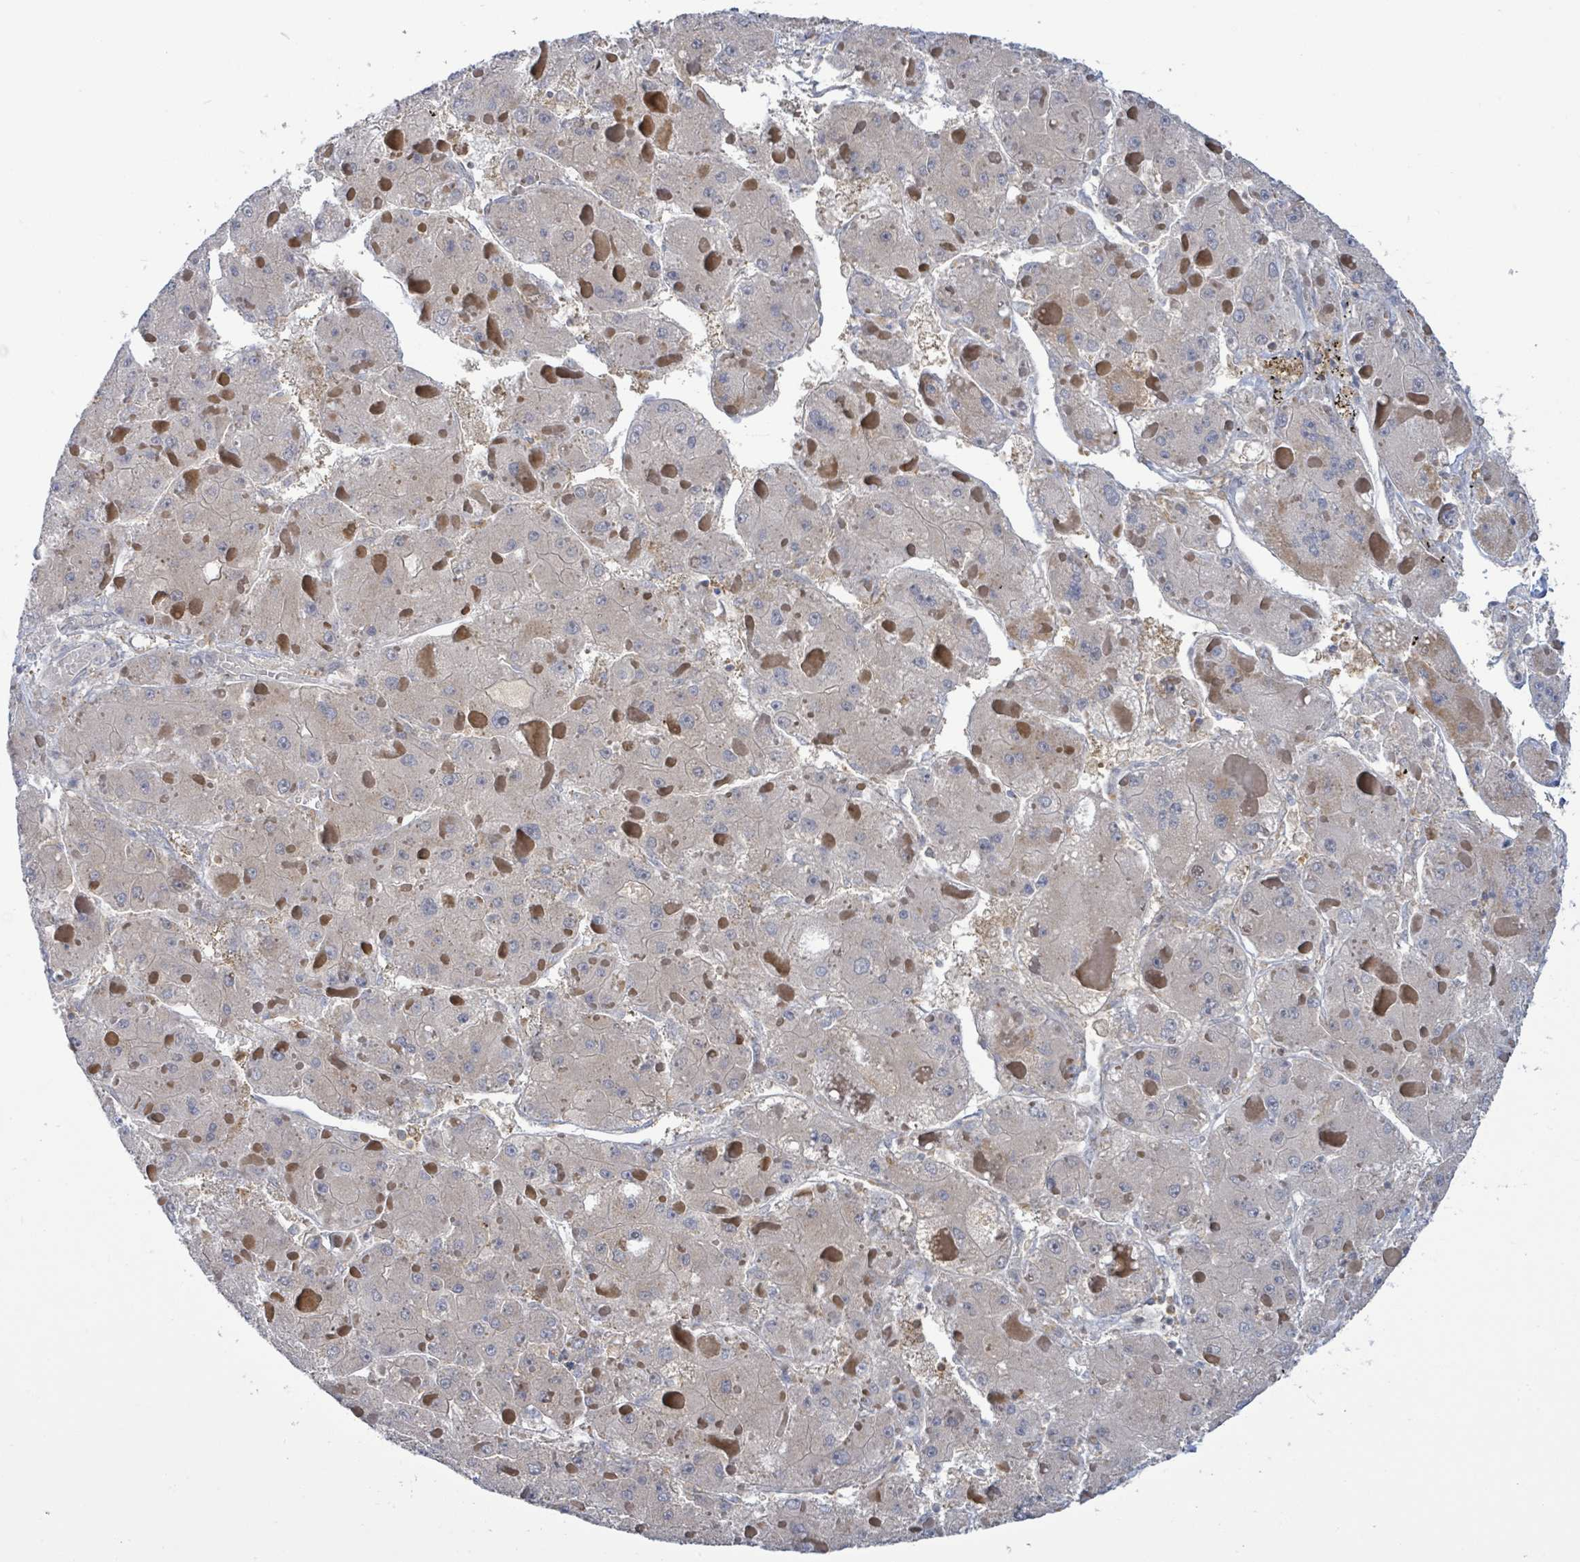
{"staining": {"intensity": "negative", "quantity": "none", "location": "none"}, "tissue": "liver cancer", "cell_type": "Tumor cells", "image_type": "cancer", "snomed": [{"axis": "morphology", "description": "Carcinoma, Hepatocellular, NOS"}, {"axis": "topography", "description": "Liver"}], "caption": "This is an IHC image of liver cancer (hepatocellular carcinoma). There is no staining in tumor cells.", "gene": "PGAM1", "patient": {"sex": "female", "age": 73}}